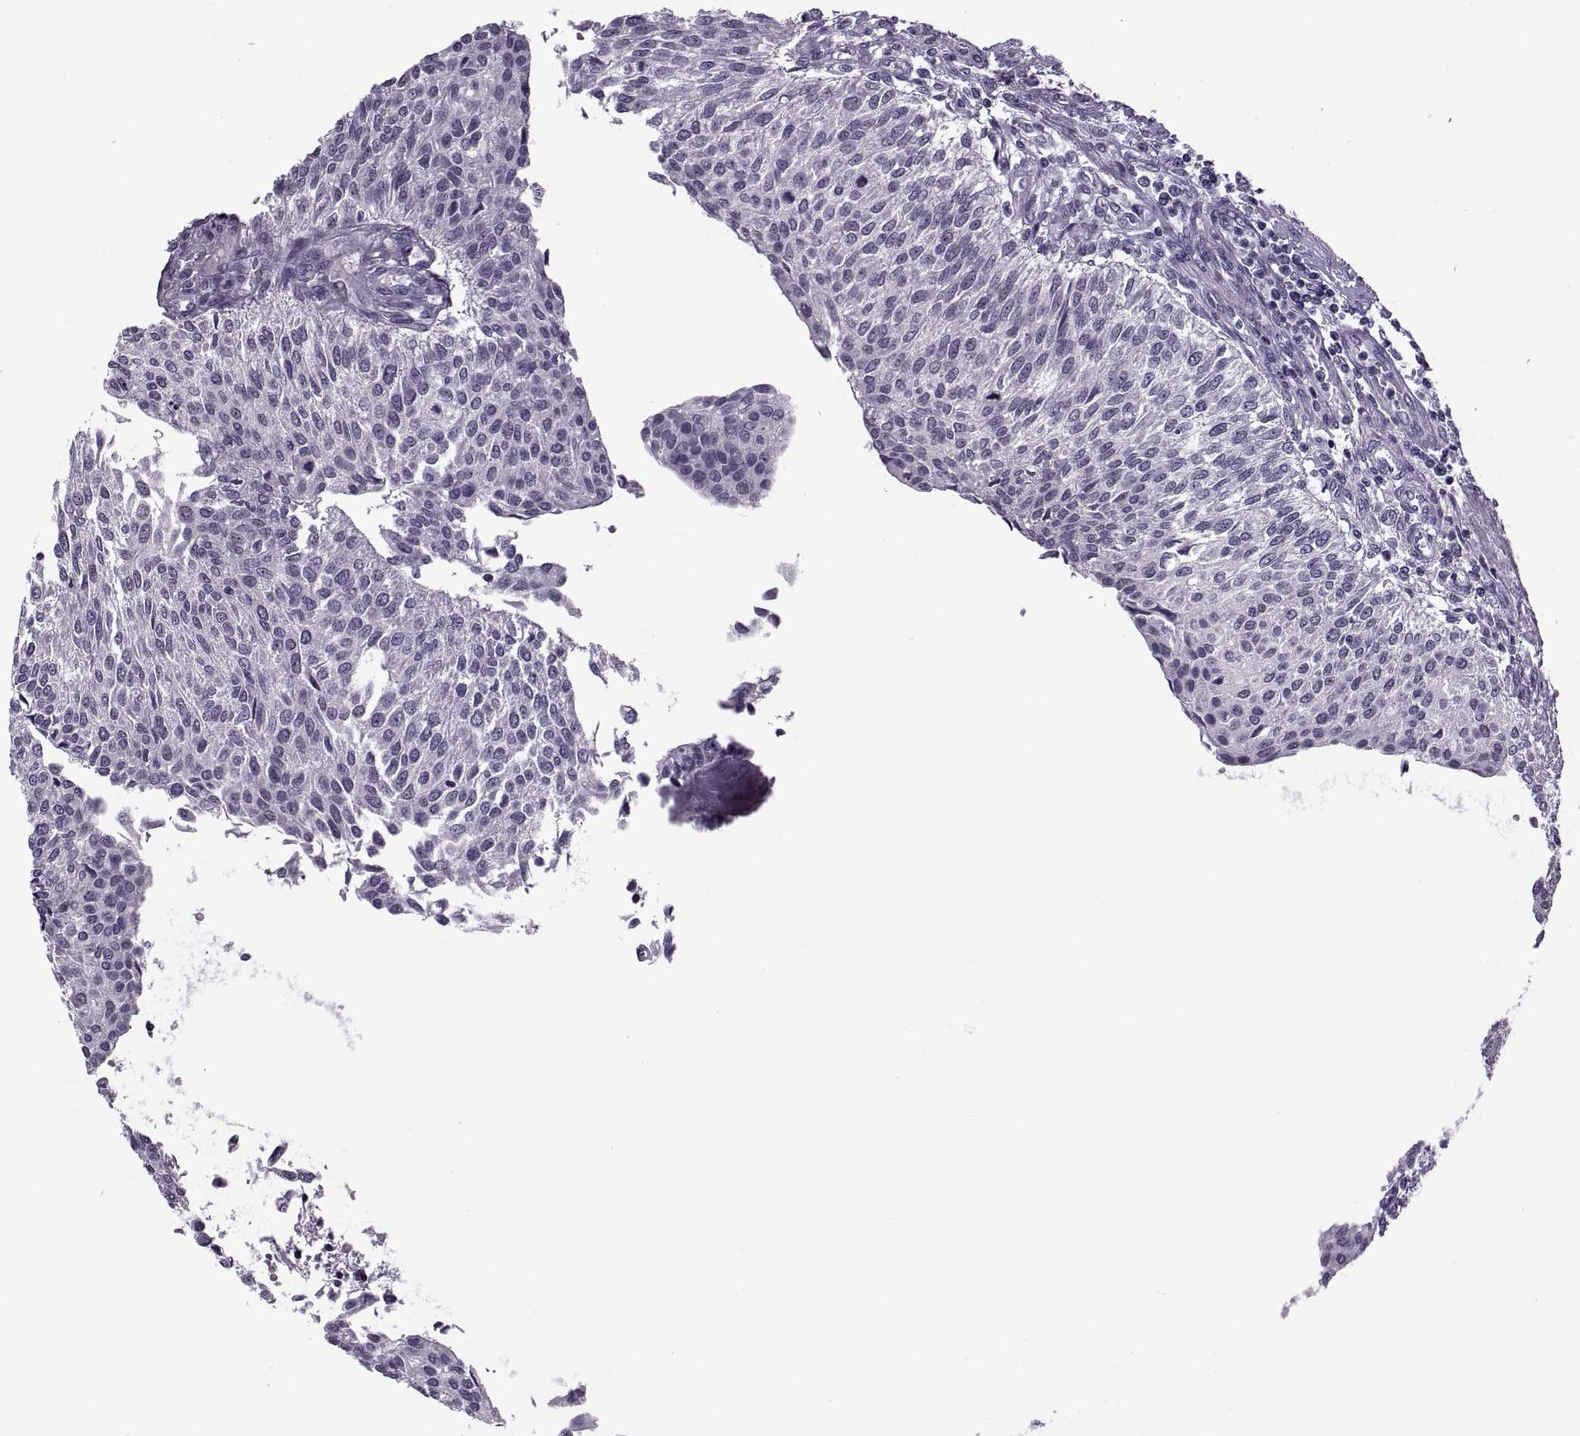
{"staining": {"intensity": "negative", "quantity": "none", "location": "none"}, "tissue": "urothelial cancer", "cell_type": "Tumor cells", "image_type": "cancer", "snomed": [{"axis": "morphology", "description": "Urothelial carcinoma, NOS"}, {"axis": "topography", "description": "Urinary bladder"}], "caption": "This is a photomicrograph of immunohistochemistry staining of urothelial cancer, which shows no staining in tumor cells. (DAB immunohistochemistry (IHC) with hematoxylin counter stain).", "gene": "TBC1D3G", "patient": {"sex": "male", "age": 55}}